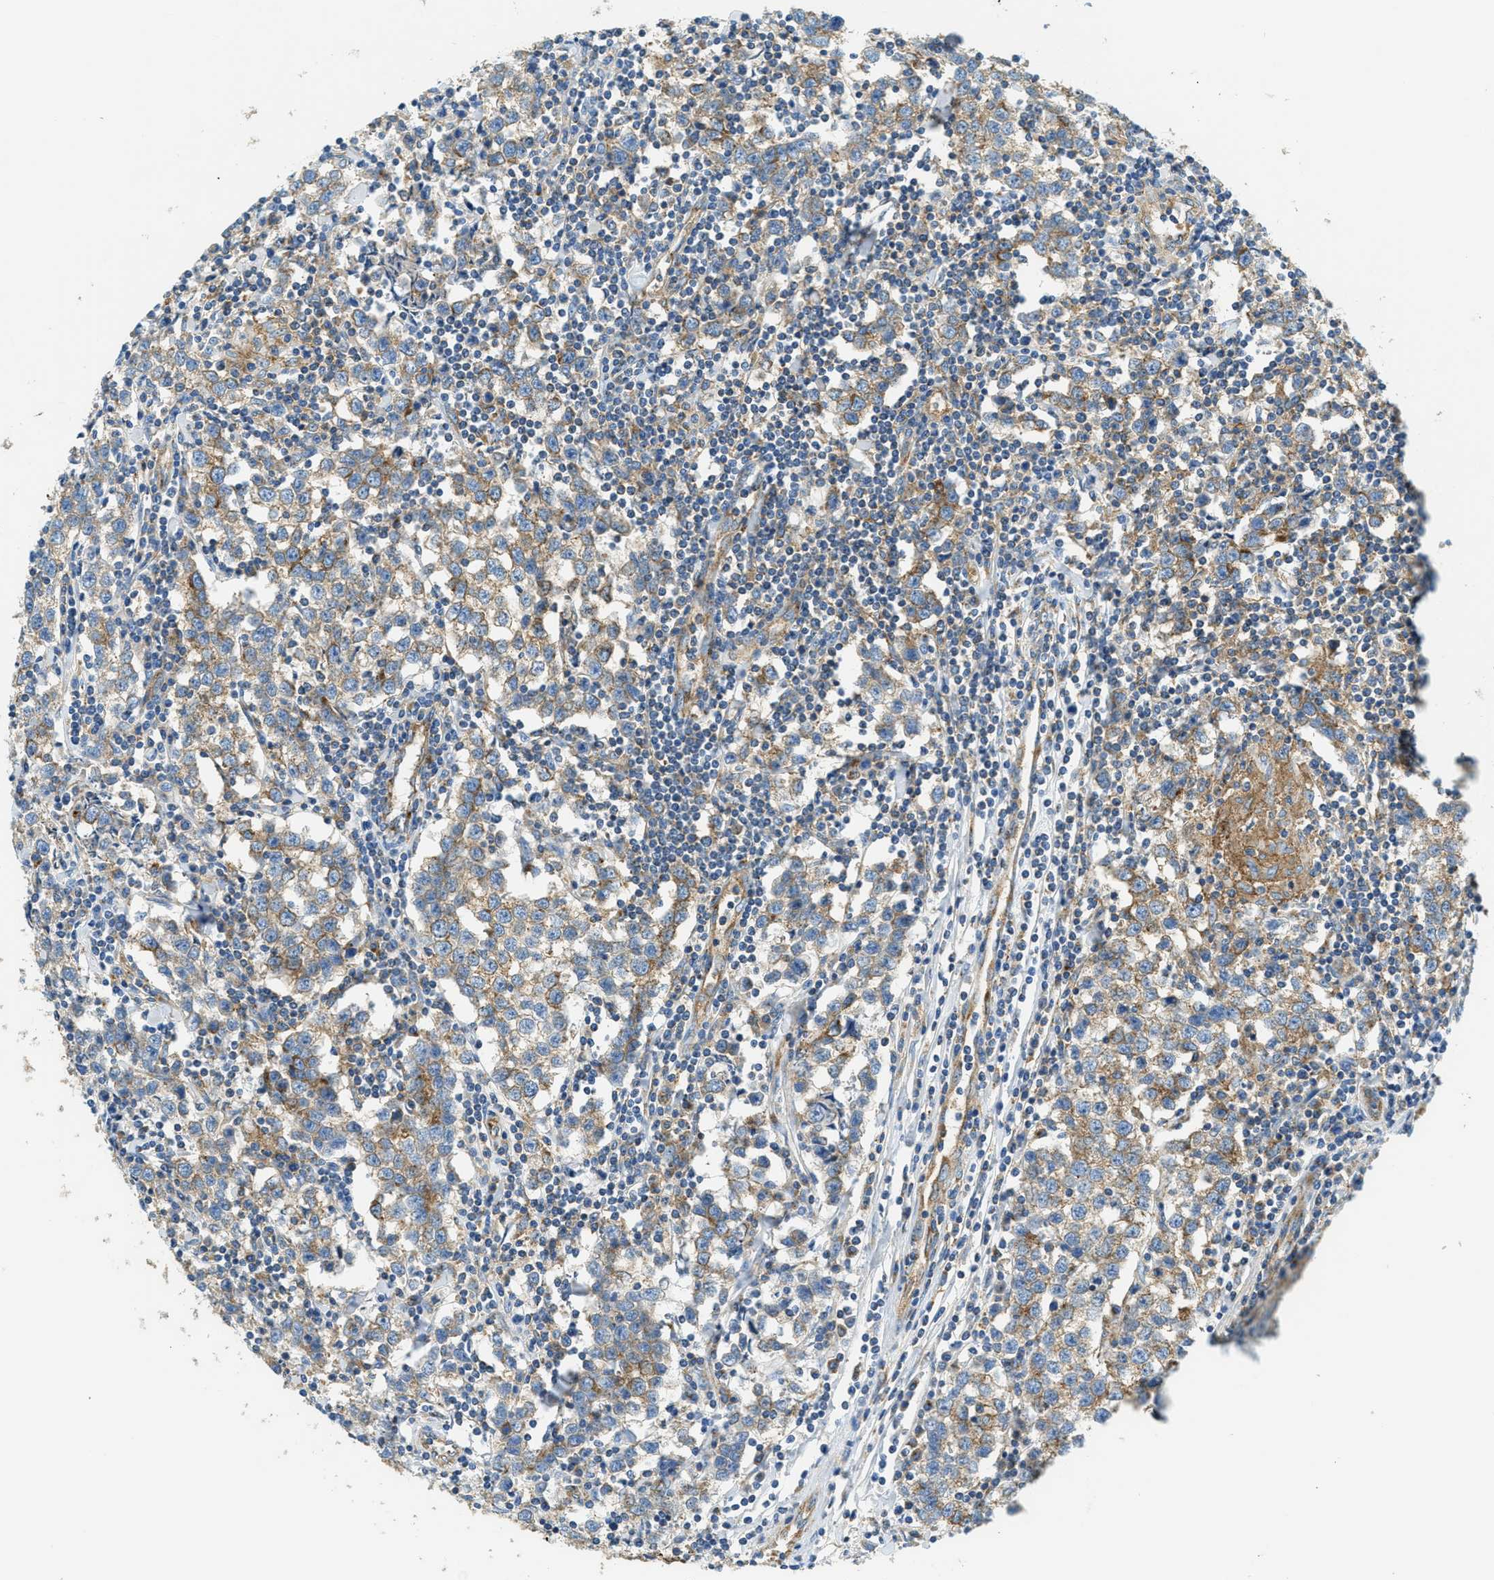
{"staining": {"intensity": "moderate", "quantity": ">75%", "location": "cytoplasmic/membranous"}, "tissue": "testis cancer", "cell_type": "Tumor cells", "image_type": "cancer", "snomed": [{"axis": "morphology", "description": "Seminoma, NOS"}, {"axis": "morphology", "description": "Carcinoma, Embryonal, NOS"}, {"axis": "topography", "description": "Testis"}], "caption": "Brown immunohistochemical staining in embryonal carcinoma (testis) displays moderate cytoplasmic/membranous expression in approximately >75% of tumor cells.", "gene": "AP2B1", "patient": {"sex": "male", "age": 36}}